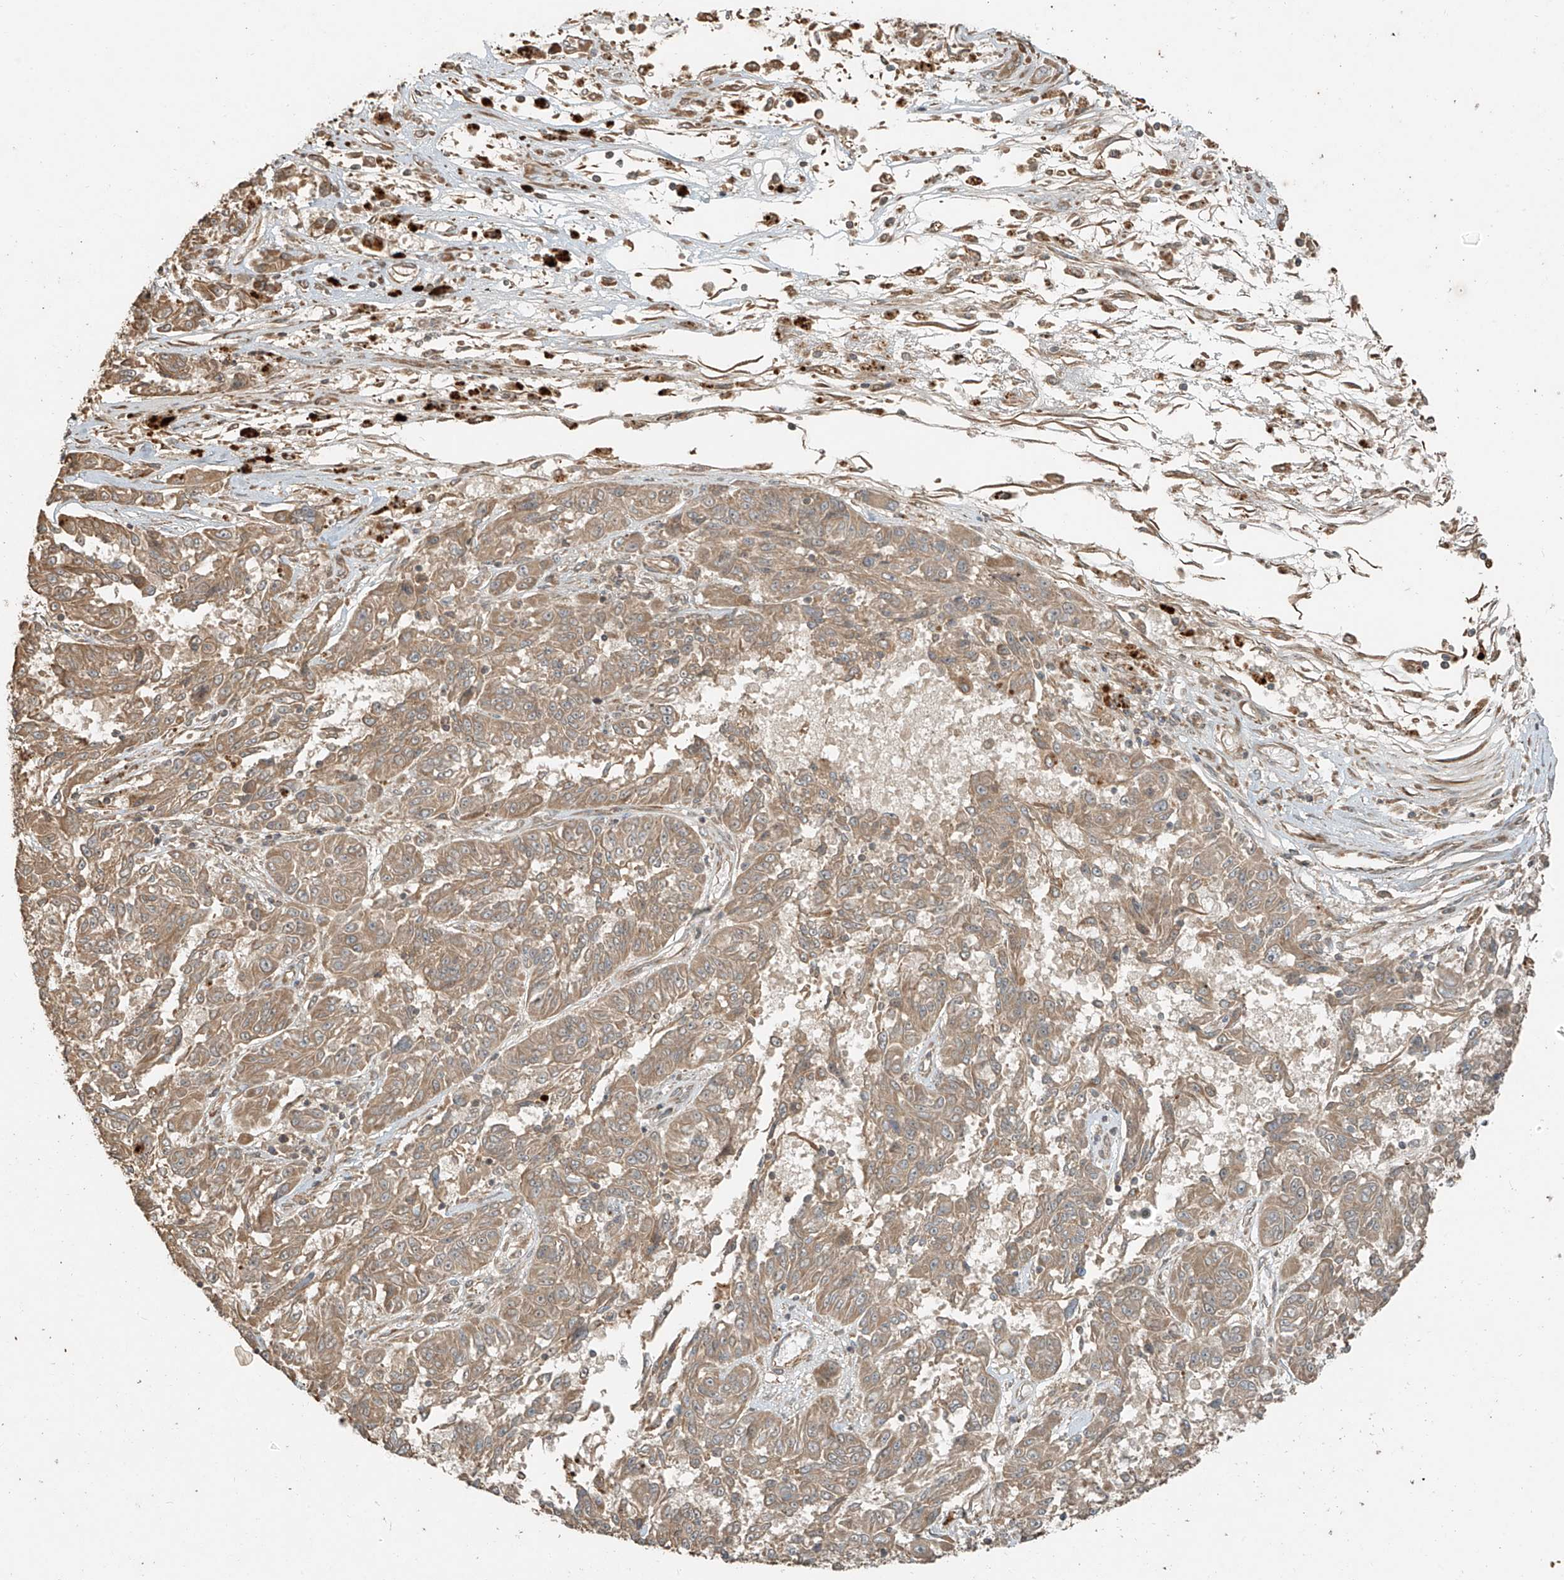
{"staining": {"intensity": "moderate", "quantity": ">75%", "location": "cytoplasmic/membranous"}, "tissue": "melanoma", "cell_type": "Tumor cells", "image_type": "cancer", "snomed": [{"axis": "morphology", "description": "Malignant melanoma, NOS"}, {"axis": "topography", "description": "Skin"}], "caption": "There is medium levels of moderate cytoplasmic/membranous staining in tumor cells of melanoma, as demonstrated by immunohistochemical staining (brown color).", "gene": "ANKZF1", "patient": {"sex": "male", "age": 53}}